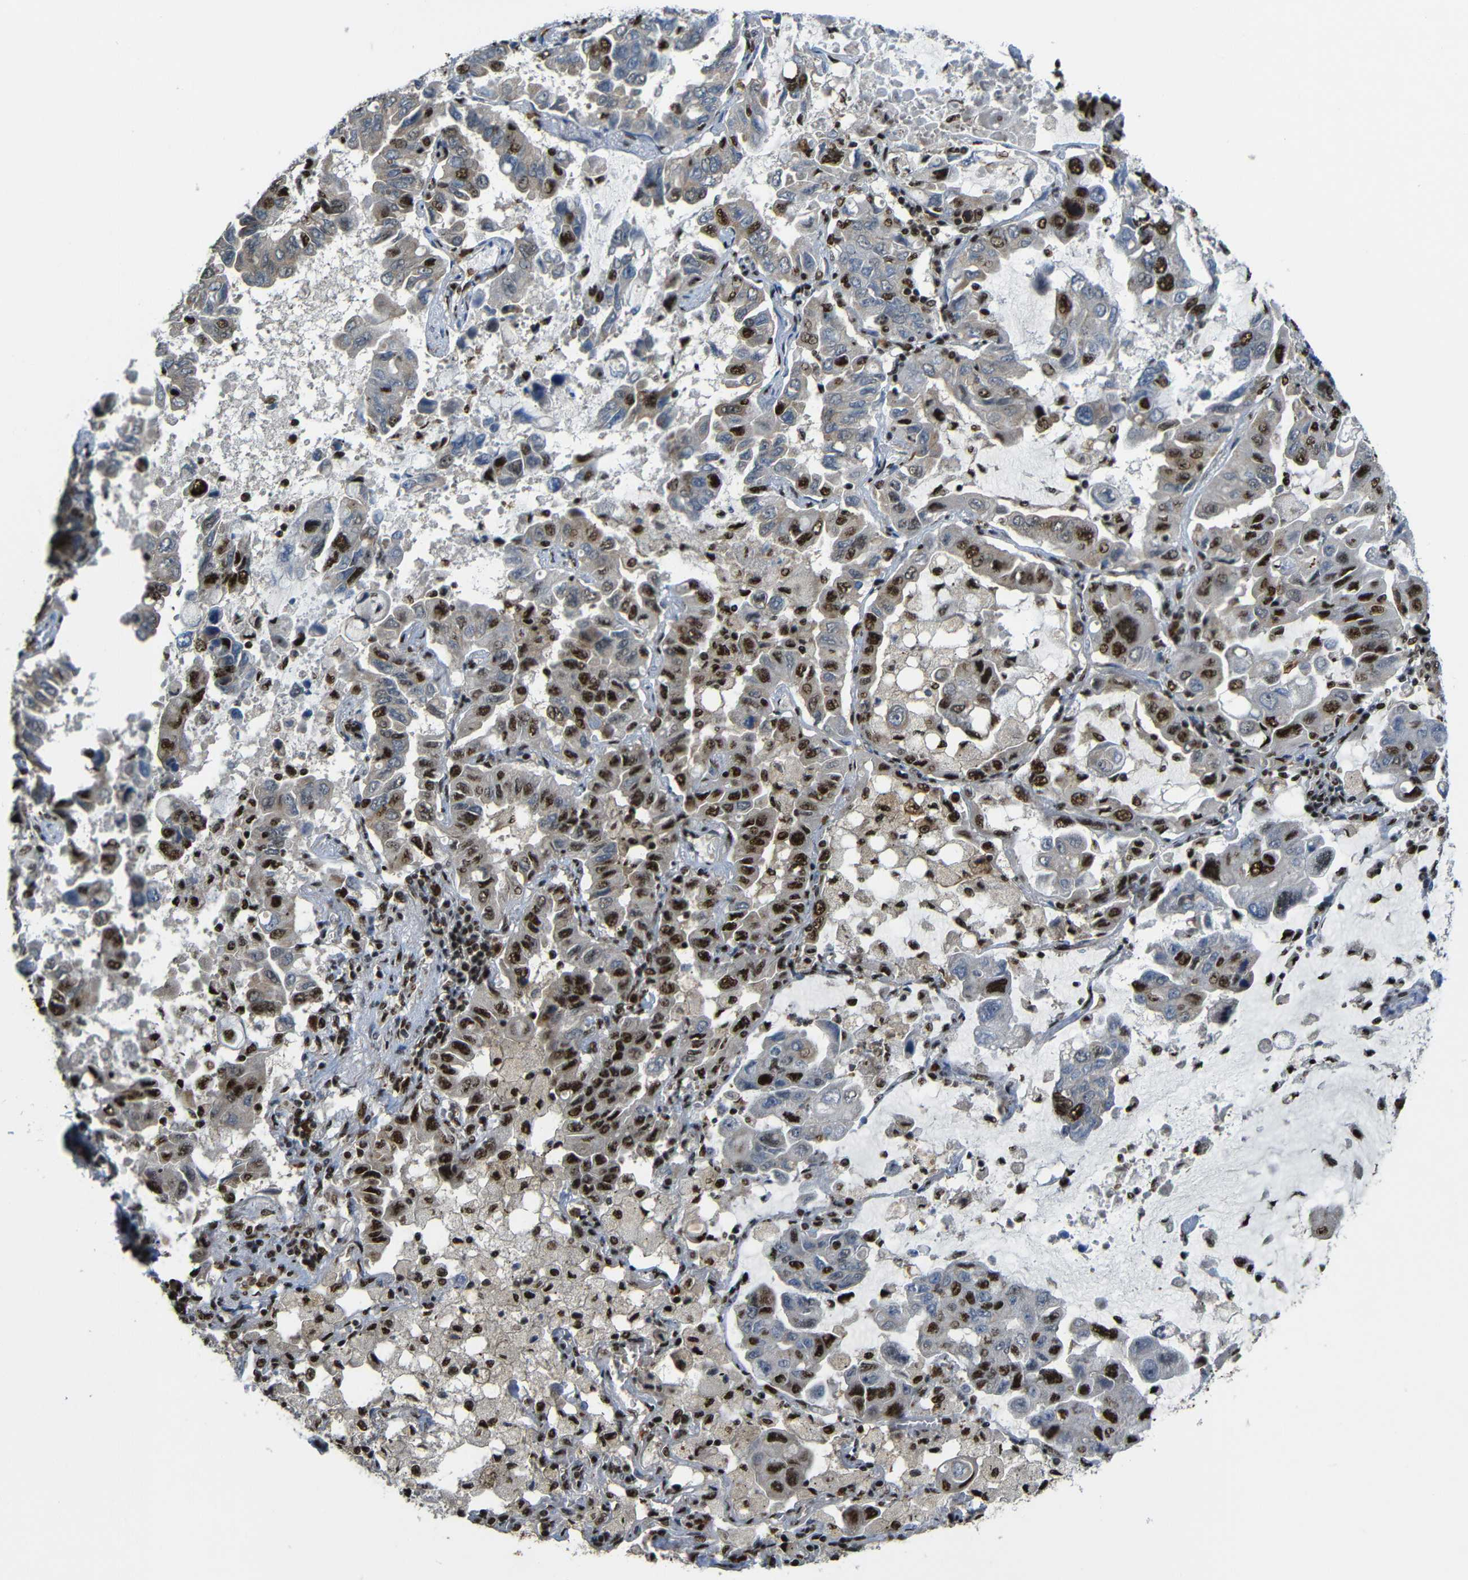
{"staining": {"intensity": "strong", "quantity": "25%-75%", "location": "cytoplasmic/membranous,nuclear"}, "tissue": "lung cancer", "cell_type": "Tumor cells", "image_type": "cancer", "snomed": [{"axis": "morphology", "description": "Adenocarcinoma, NOS"}, {"axis": "topography", "description": "Lung"}], "caption": "A micrograph showing strong cytoplasmic/membranous and nuclear expression in about 25%-75% of tumor cells in adenocarcinoma (lung), as visualized by brown immunohistochemical staining.", "gene": "TCF7L2", "patient": {"sex": "male", "age": 64}}